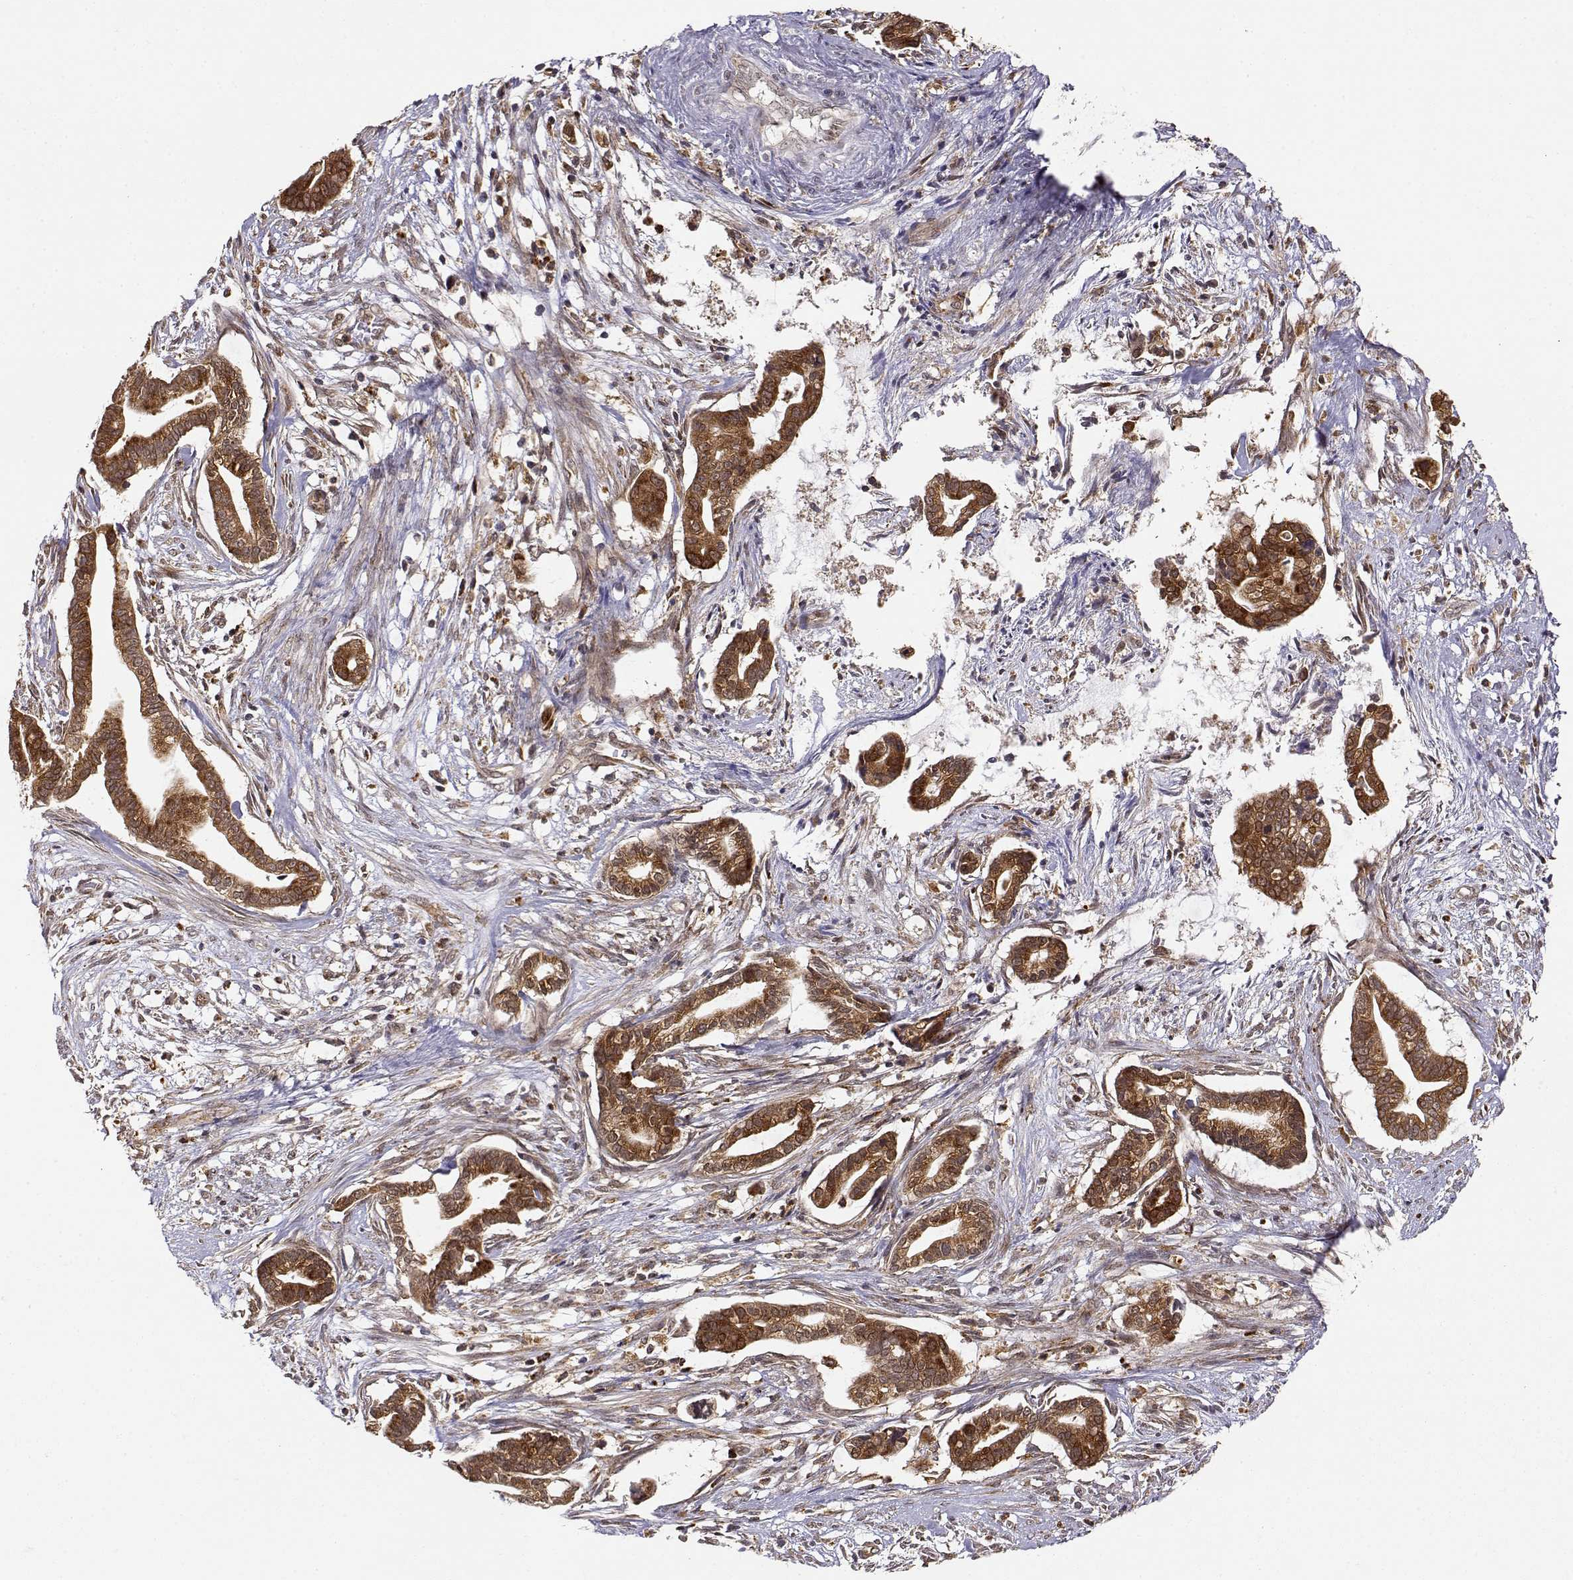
{"staining": {"intensity": "moderate", "quantity": ">75%", "location": "cytoplasmic/membranous"}, "tissue": "cervical cancer", "cell_type": "Tumor cells", "image_type": "cancer", "snomed": [{"axis": "morphology", "description": "Adenocarcinoma, NOS"}, {"axis": "topography", "description": "Cervix"}], "caption": "Approximately >75% of tumor cells in cervical cancer show moderate cytoplasmic/membranous protein staining as visualized by brown immunohistochemical staining.", "gene": "RNF13", "patient": {"sex": "female", "age": 62}}